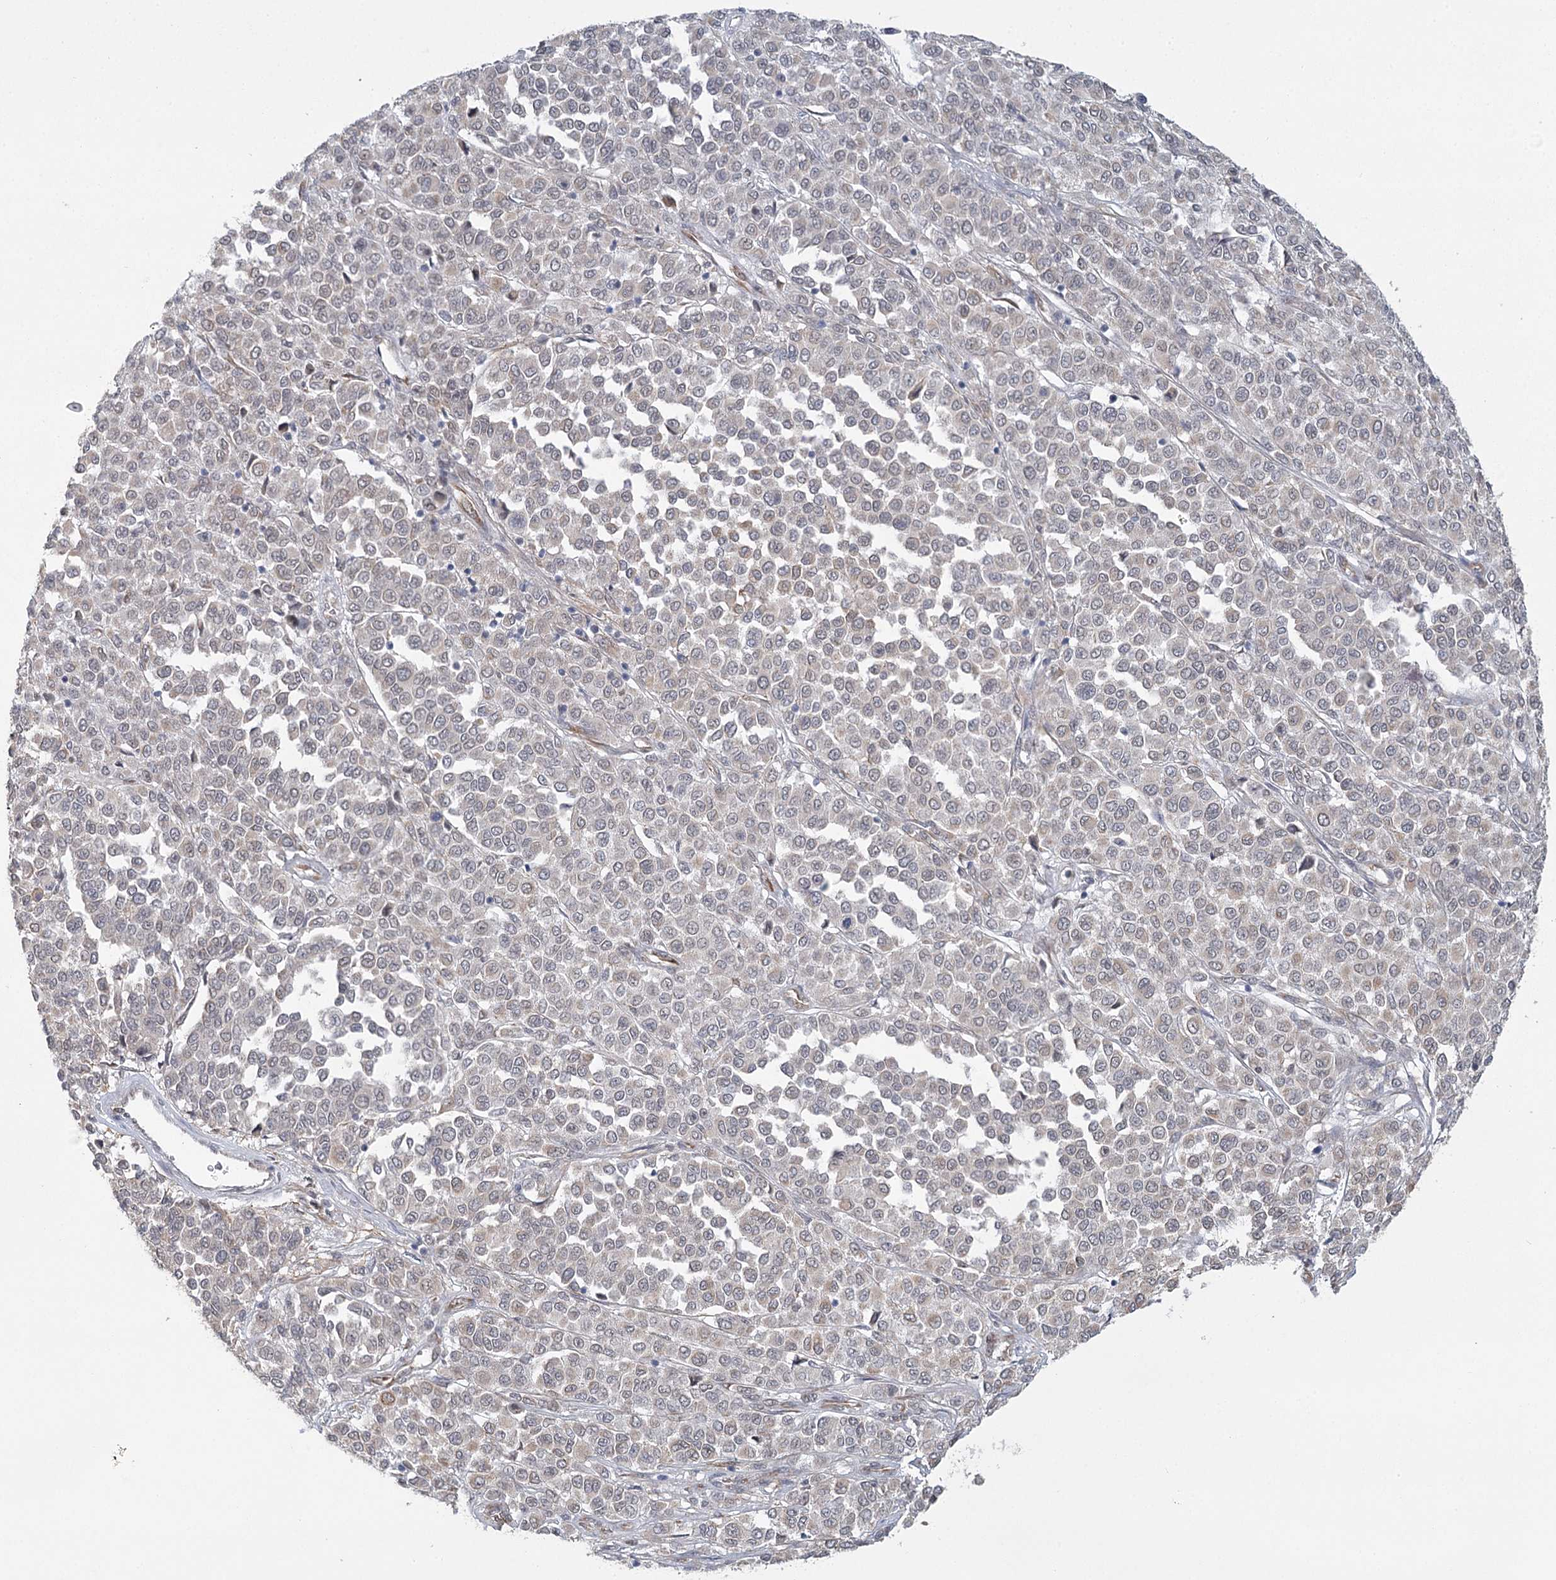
{"staining": {"intensity": "negative", "quantity": "none", "location": "none"}, "tissue": "melanoma", "cell_type": "Tumor cells", "image_type": "cancer", "snomed": [{"axis": "morphology", "description": "Malignant melanoma, Metastatic site"}, {"axis": "topography", "description": "Pancreas"}], "caption": "A high-resolution photomicrograph shows immunohistochemistry staining of melanoma, which displays no significant positivity in tumor cells. Nuclei are stained in blue.", "gene": "MED28", "patient": {"sex": "female", "age": 30}}